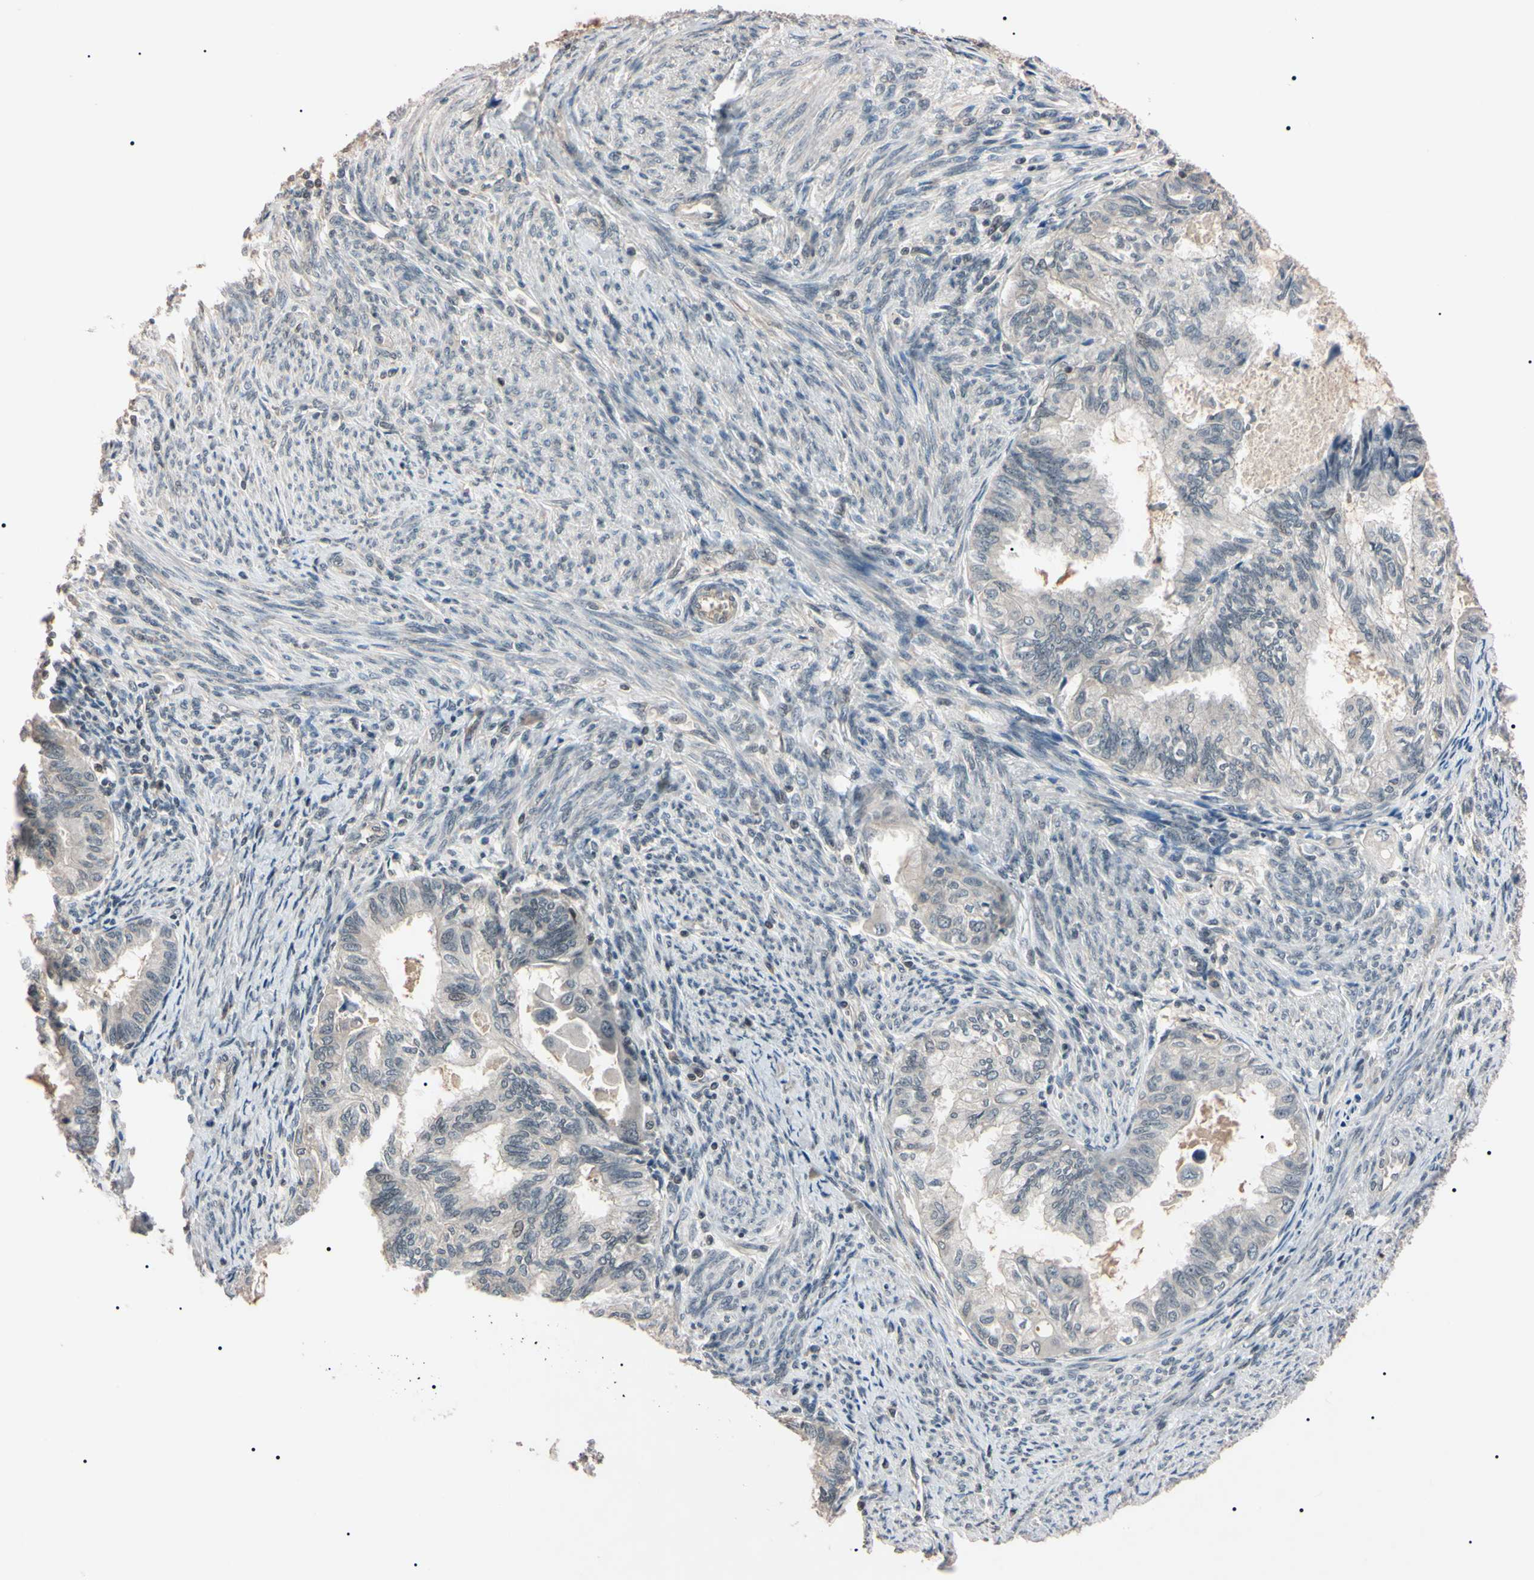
{"staining": {"intensity": "negative", "quantity": "none", "location": "none"}, "tissue": "cervical cancer", "cell_type": "Tumor cells", "image_type": "cancer", "snomed": [{"axis": "morphology", "description": "Normal tissue, NOS"}, {"axis": "morphology", "description": "Adenocarcinoma, NOS"}, {"axis": "topography", "description": "Cervix"}, {"axis": "topography", "description": "Endometrium"}], "caption": "The photomicrograph reveals no significant positivity in tumor cells of cervical cancer.", "gene": "YY1", "patient": {"sex": "female", "age": 86}}